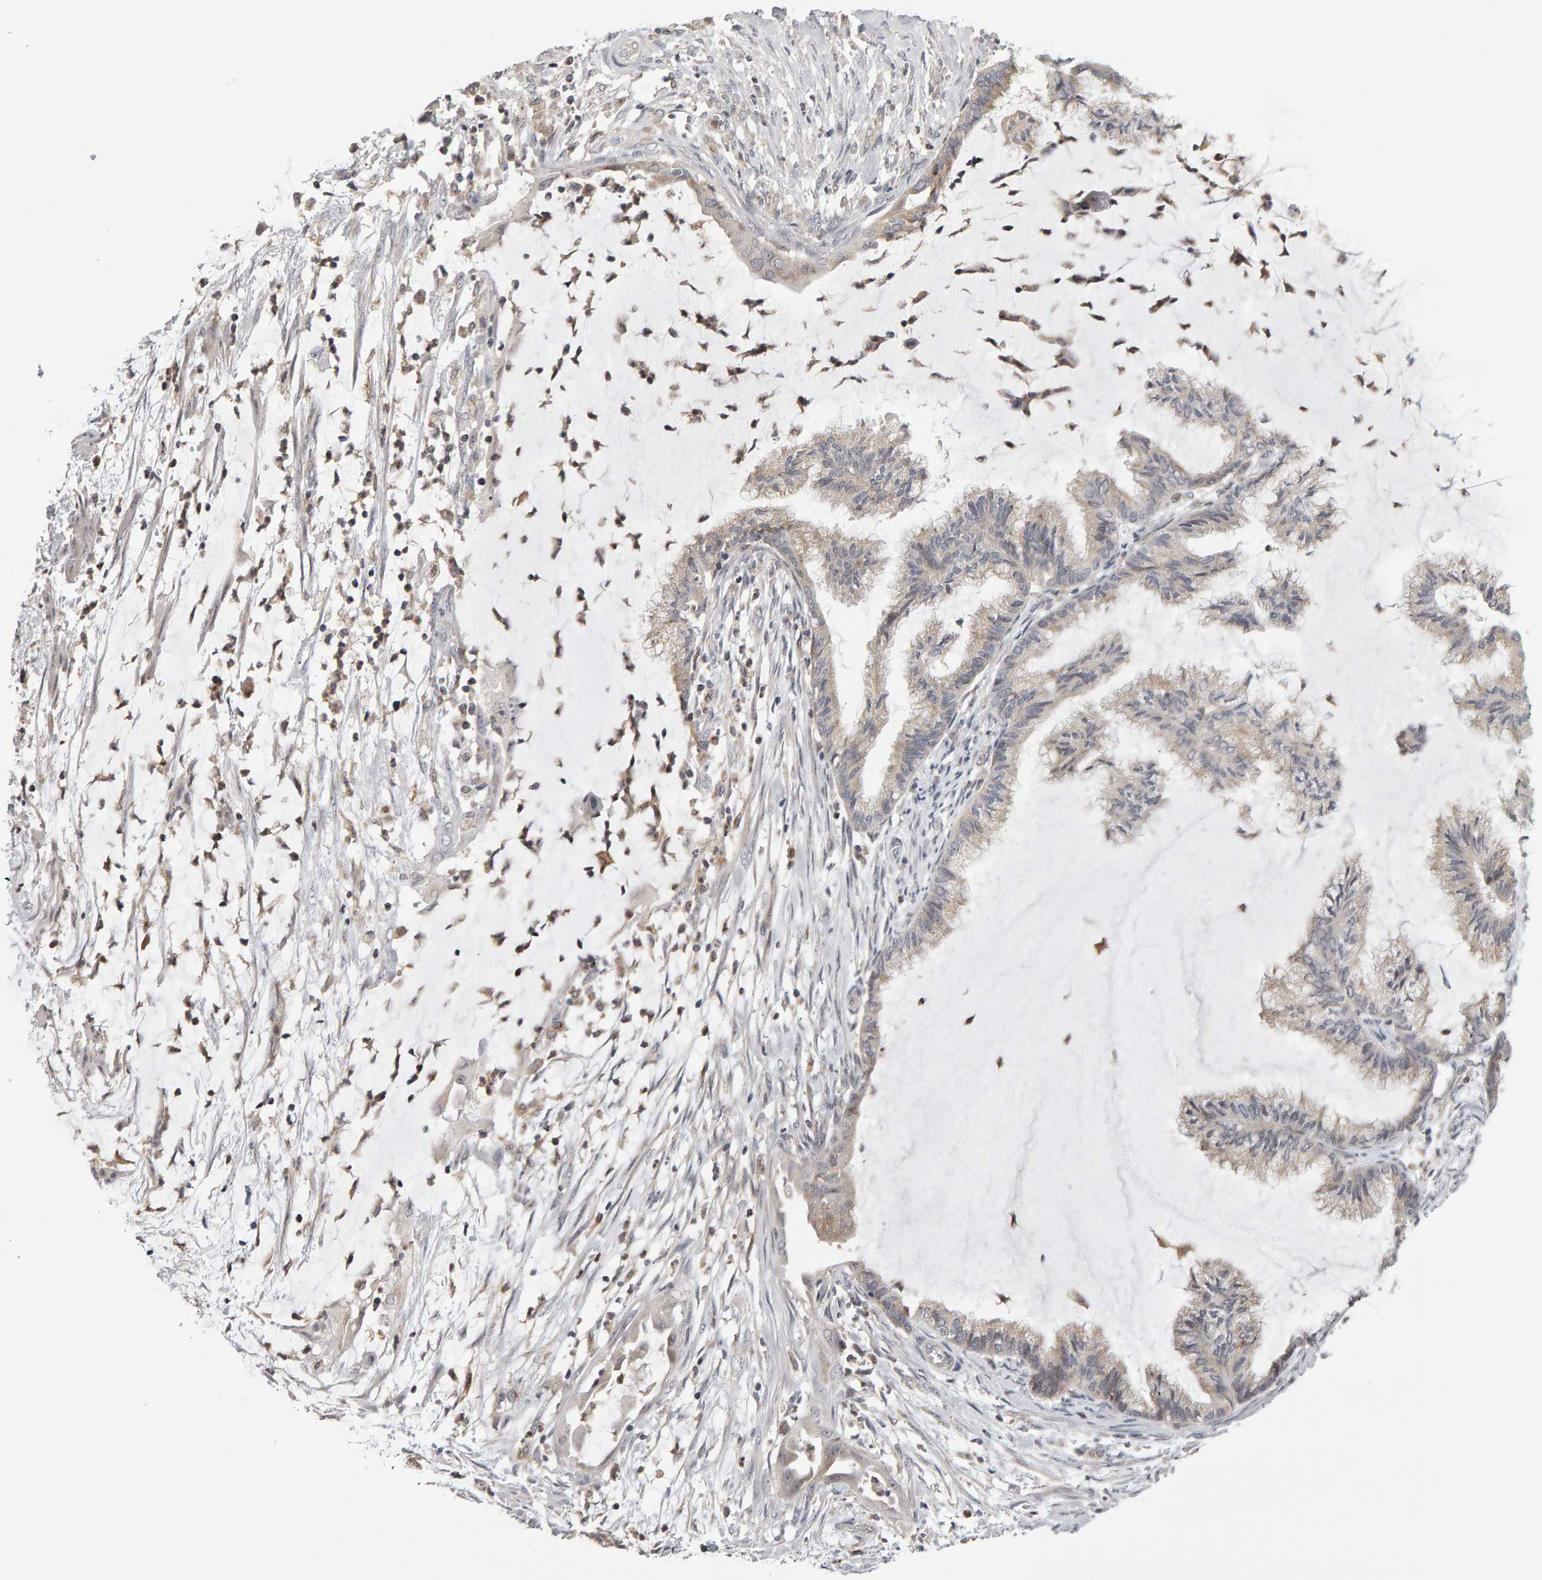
{"staining": {"intensity": "weak", "quantity": "25%-75%", "location": "cytoplasmic/membranous"}, "tissue": "endometrial cancer", "cell_type": "Tumor cells", "image_type": "cancer", "snomed": [{"axis": "morphology", "description": "Adenocarcinoma, NOS"}, {"axis": "topography", "description": "Endometrium"}], "caption": "High-power microscopy captured an immunohistochemistry (IHC) image of endometrial cancer, revealing weak cytoplasmic/membranous expression in about 25%-75% of tumor cells.", "gene": "MSRA", "patient": {"sex": "female", "age": 86}}